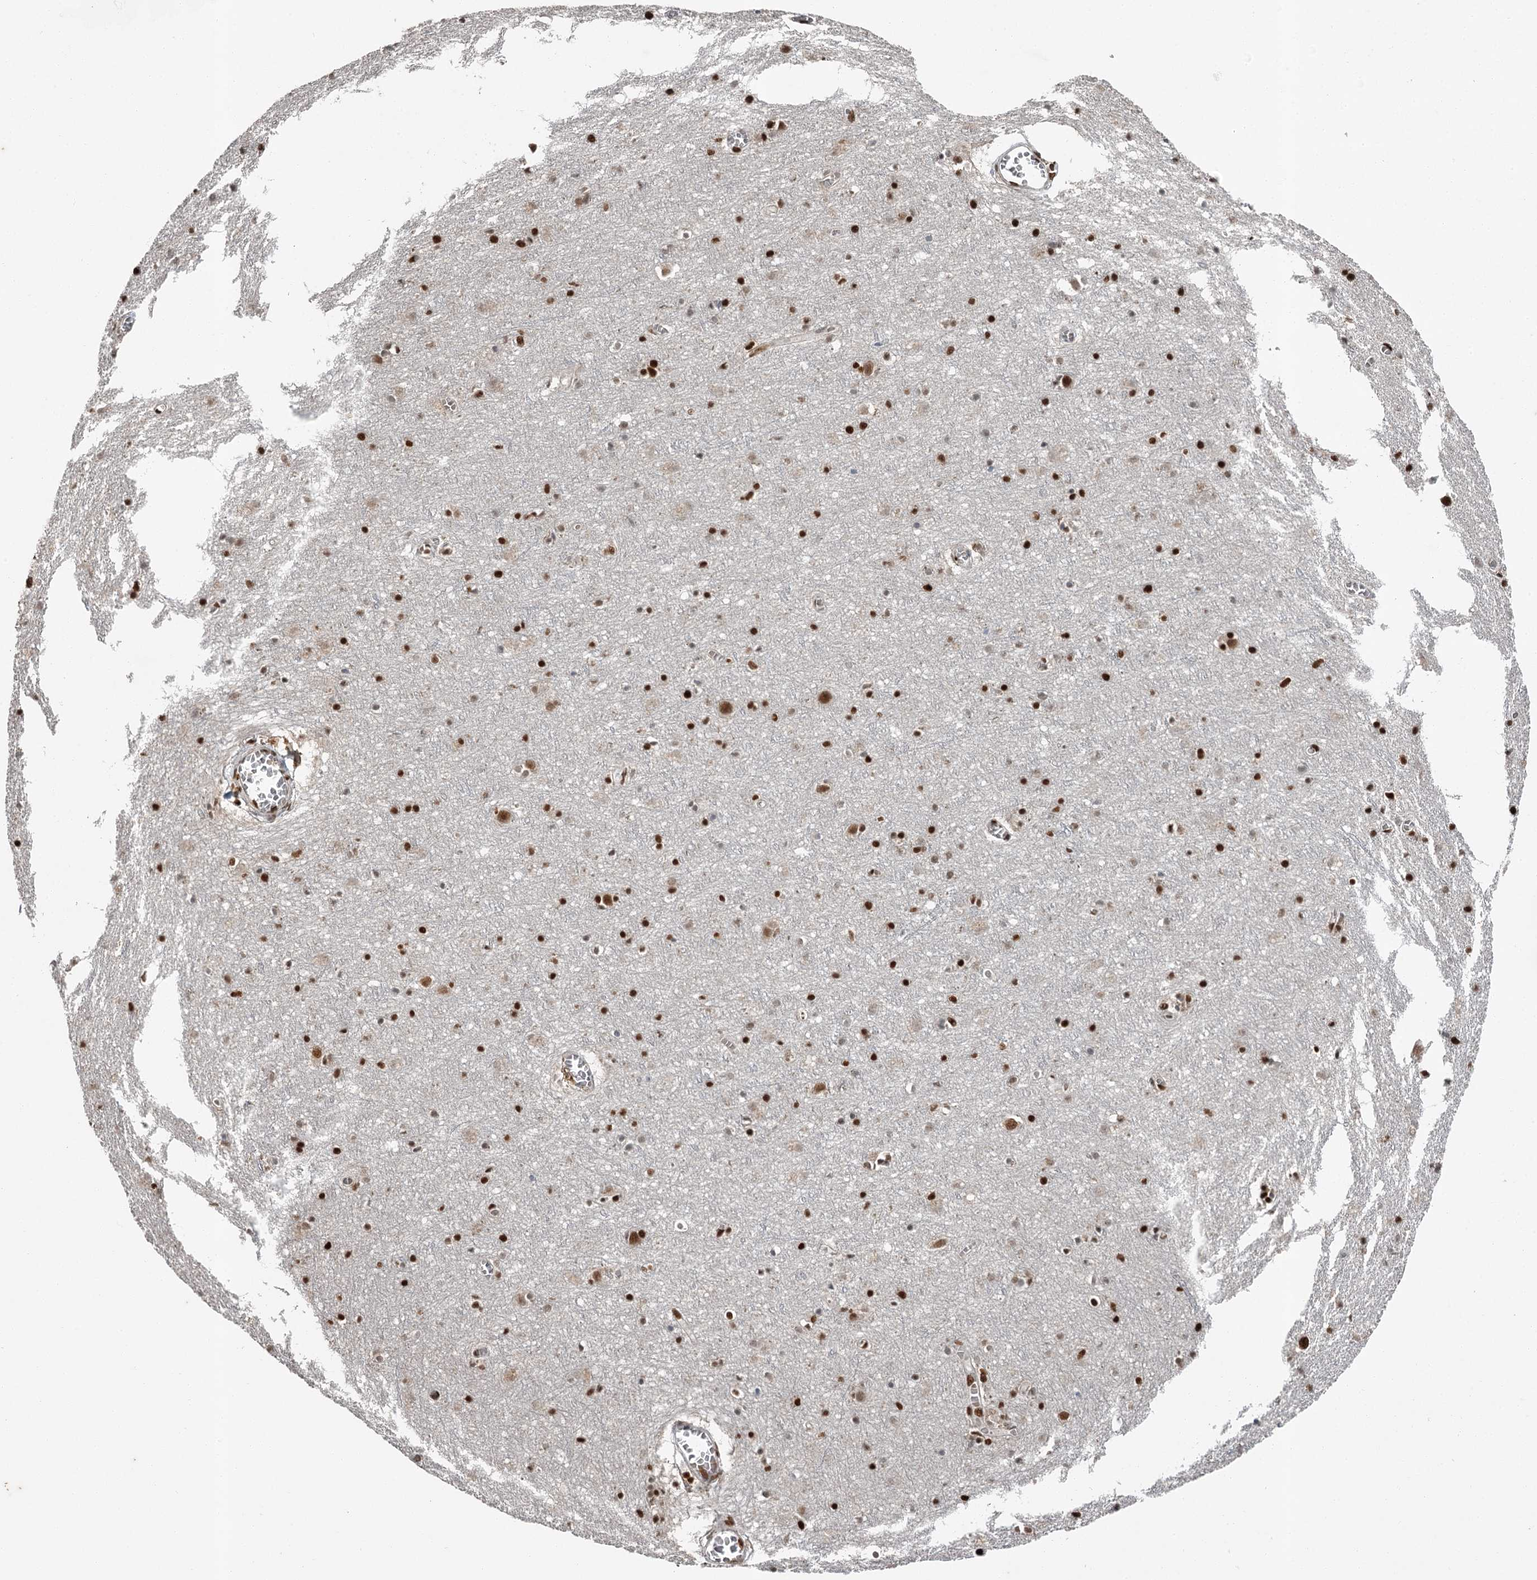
{"staining": {"intensity": "strong", "quantity": ">75%", "location": "nuclear"}, "tissue": "cerebral cortex", "cell_type": "Endothelial cells", "image_type": "normal", "snomed": [{"axis": "morphology", "description": "Normal tissue, NOS"}, {"axis": "topography", "description": "Cerebral cortex"}], "caption": "Unremarkable cerebral cortex displays strong nuclear staining in about >75% of endothelial cells The staining is performed using DAB (3,3'-diaminobenzidine) brown chromogen to label protein expression. The nuclei are counter-stained blue using hematoxylin..", "gene": "RBBP7", "patient": {"sex": "female", "age": 64}}